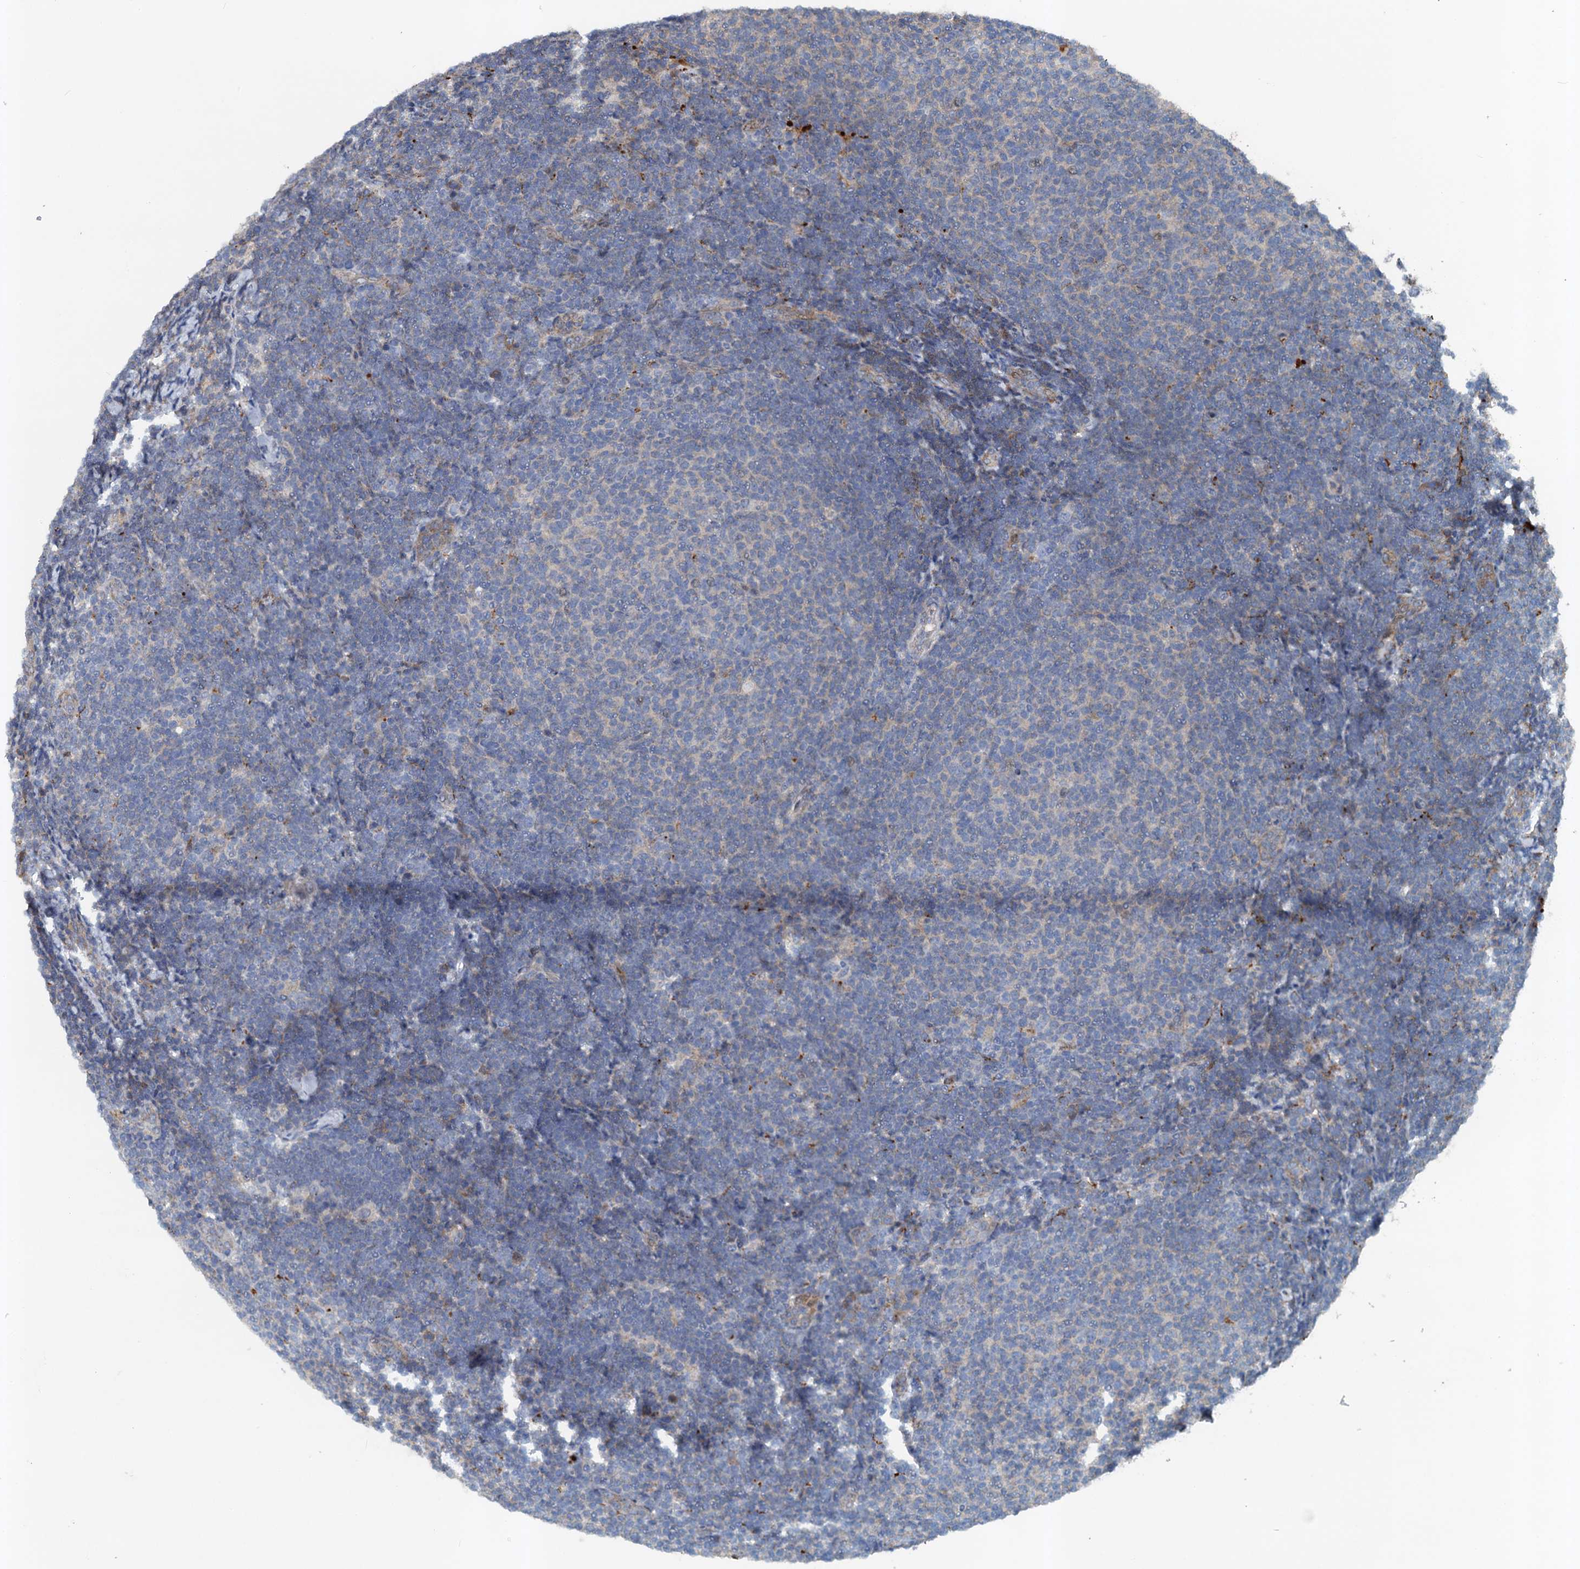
{"staining": {"intensity": "negative", "quantity": "none", "location": "none"}, "tissue": "lymphoma", "cell_type": "Tumor cells", "image_type": "cancer", "snomed": [{"axis": "morphology", "description": "Malignant lymphoma, non-Hodgkin's type, Low grade"}, {"axis": "topography", "description": "Lymph node"}], "caption": "Lymphoma was stained to show a protein in brown. There is no significant staining in tumor cells.", "gene": "NBEA", "patient": {"sex": "male", "age": 66}}